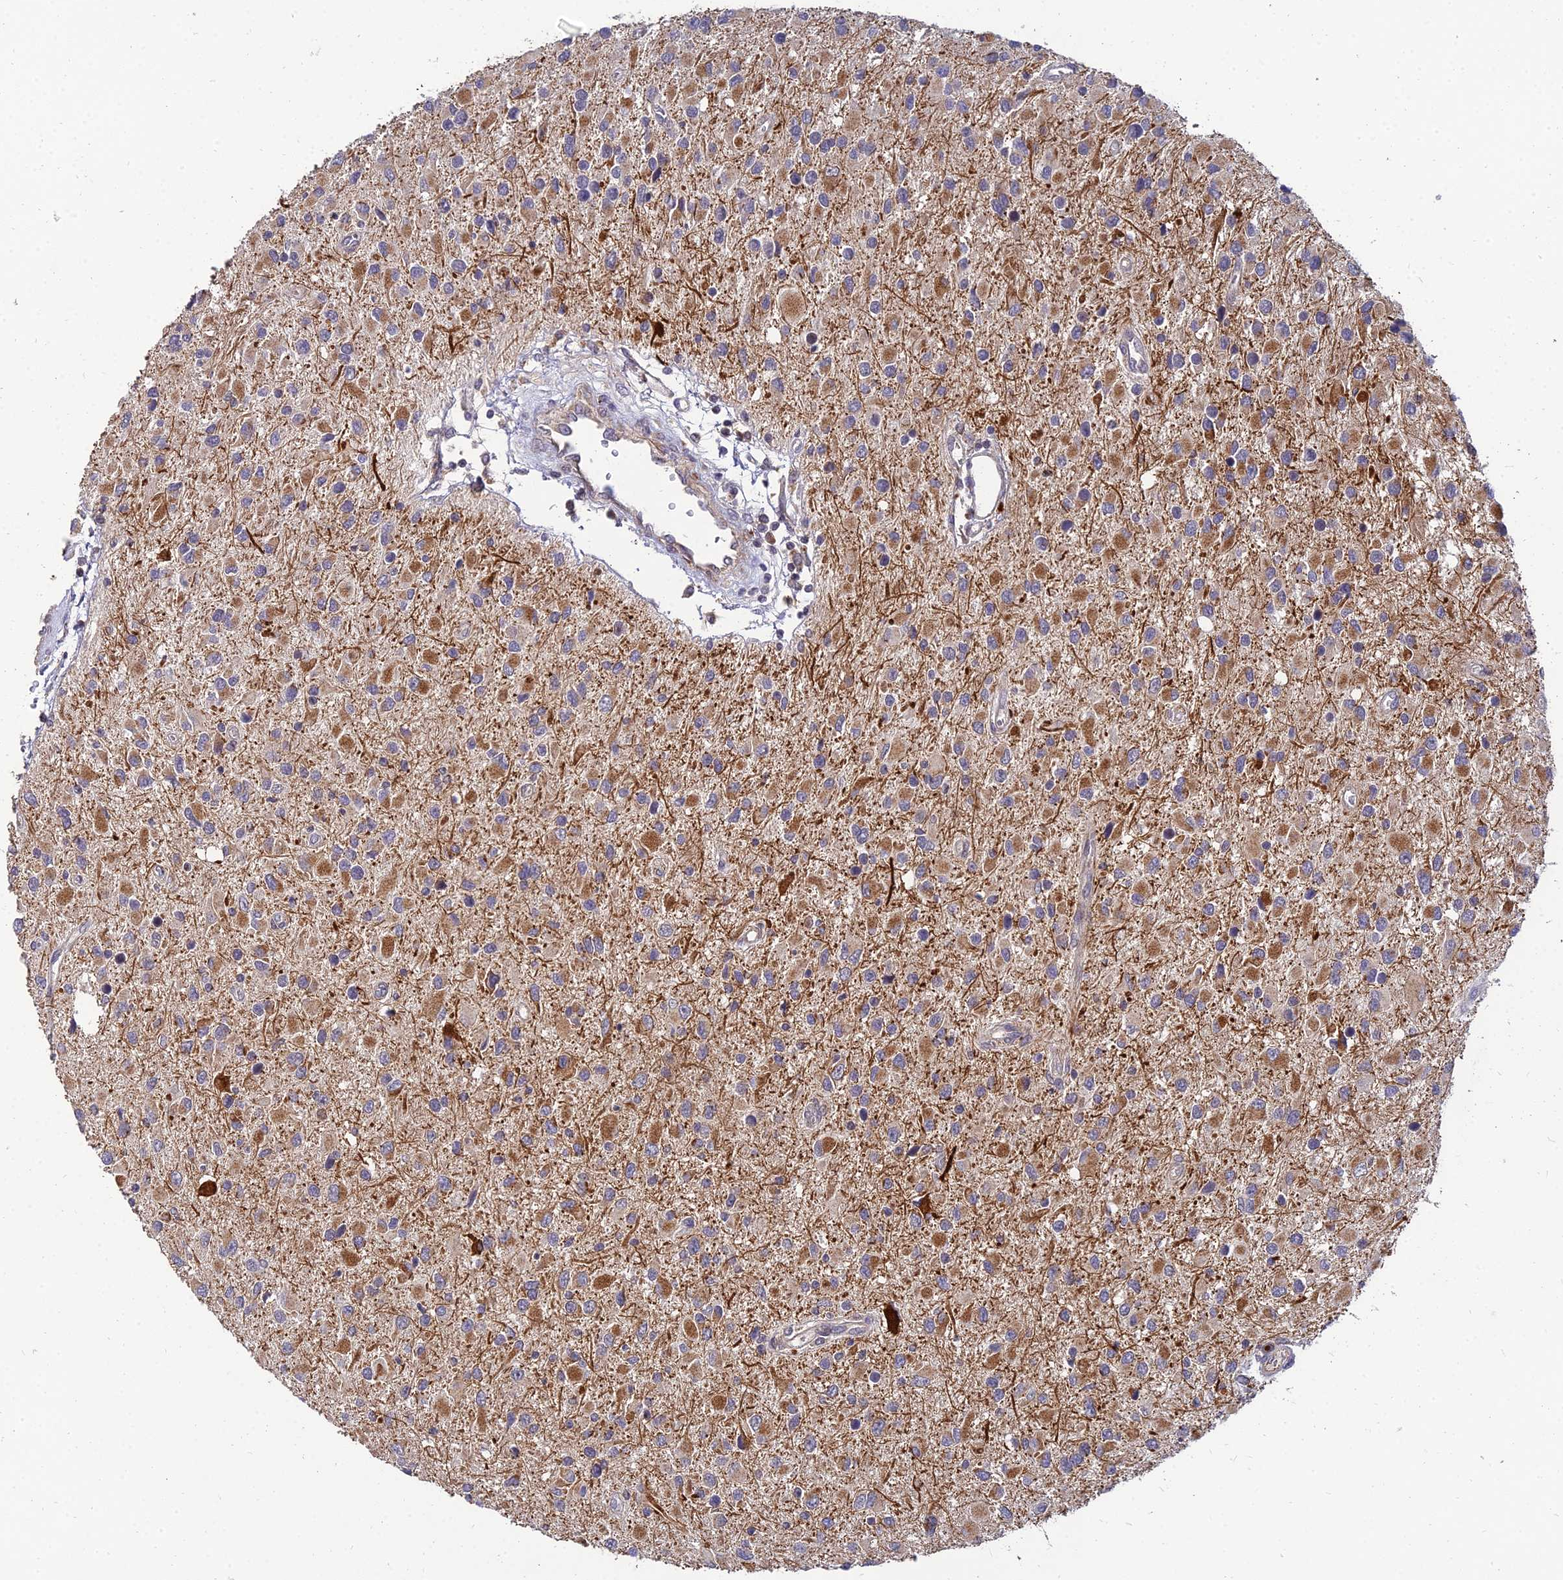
{"staining": {"intensity": "moderate", "quantity": "25%-75%", "location": "cytoplasmic/membranous"}, "tissue": "glioma", "cell_type": "Tumor cells", "image_type": "cancer", "snomed": [{"axis": "morphology", "description": "Glioma, malignant, High grade"}, {"axis": "topography", "description": "Brain"}], "caption": "DAB (3,3'-diaminobenzidine) immunohistochemical staining of human high-grade glioma (malignant) exhibits moderate cytoplasmic/membranous protein expression in about 25%-75% of tumor cells.", "gene": "NPY", "patient": {"sex": "male", "age": 53}}